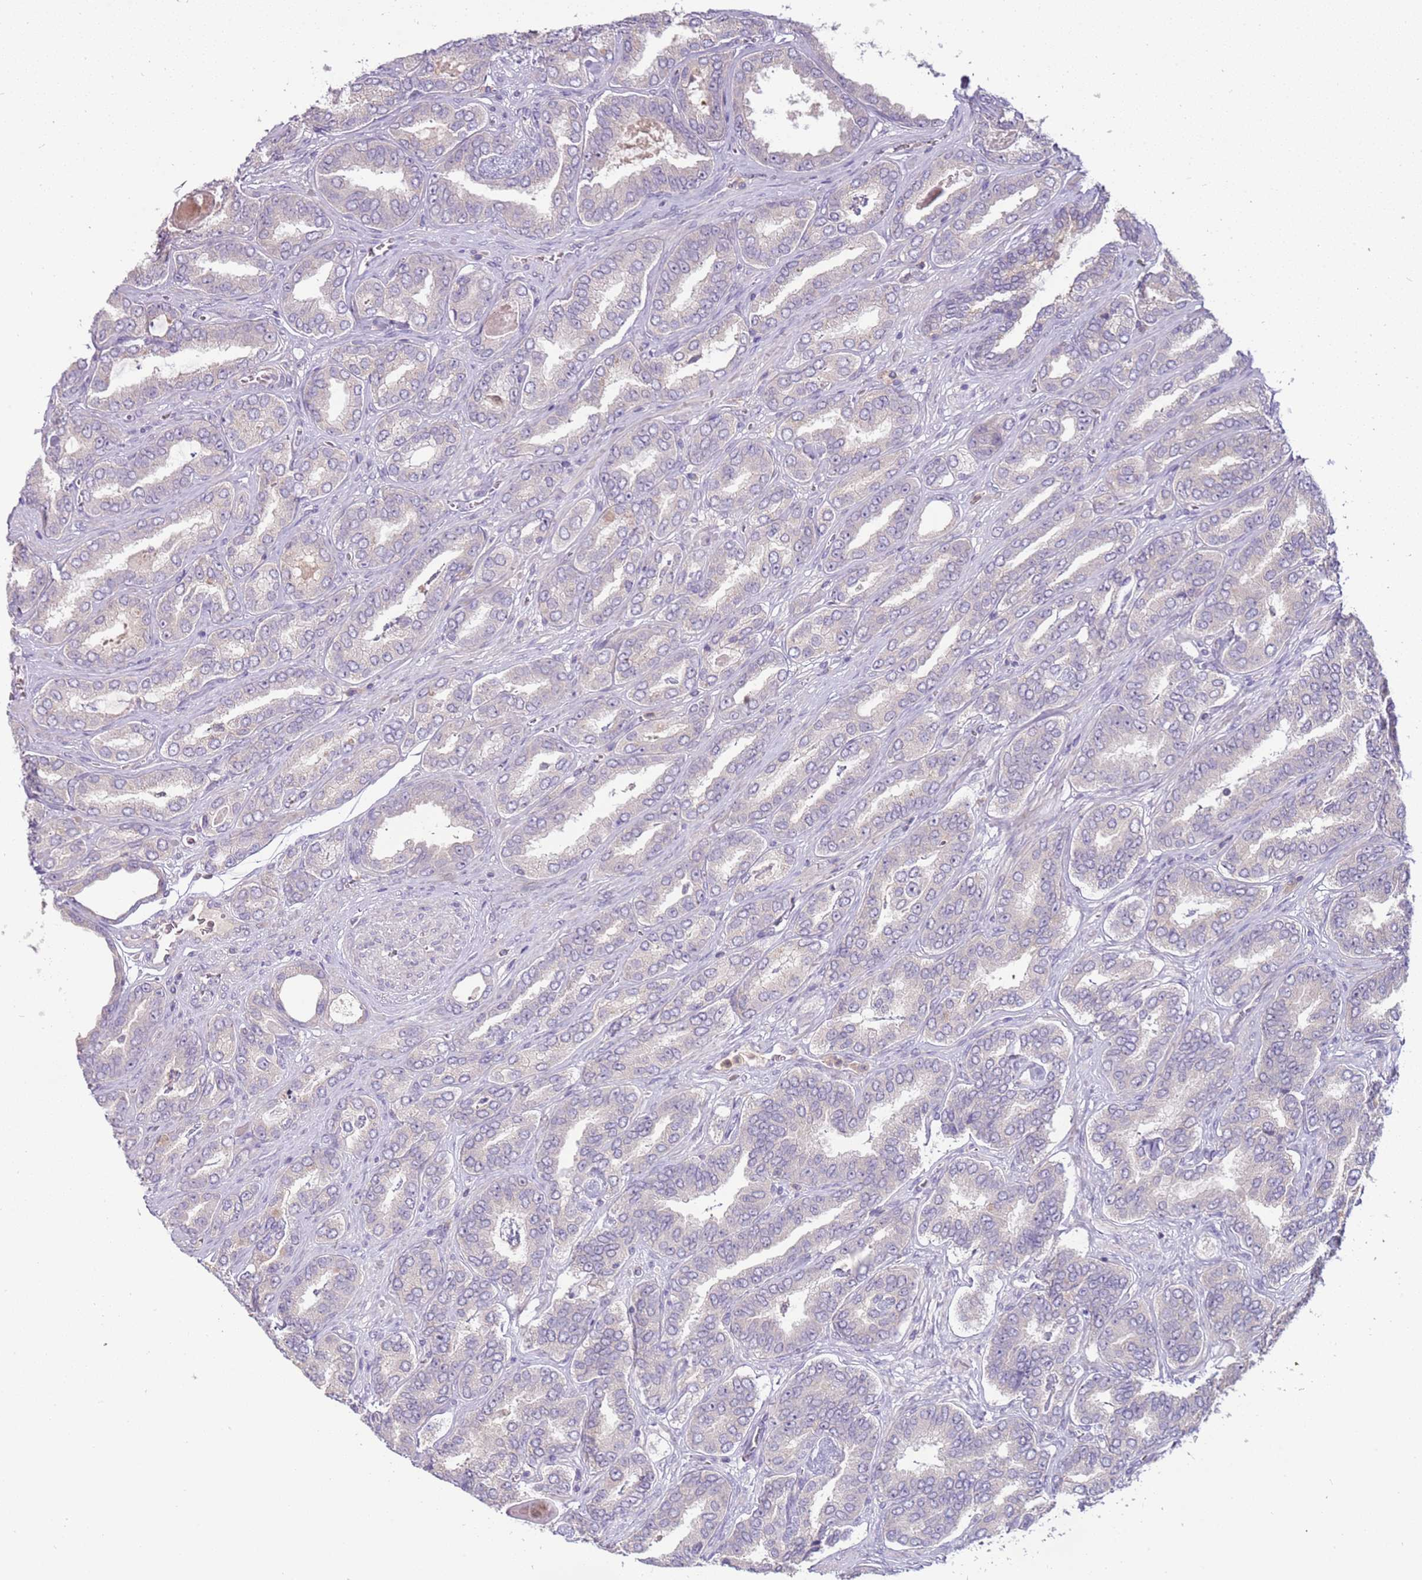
{"staining": {"intensity": "negative", "quantity": "none", "location": "none"}, "tissue": "prostate cancer", "cell_type": "Tumor cells", "image_type": "cancer", "snomed": [{"axis": "morphology", "description": "Adenocarcinoma, High grade"}, {"axis": "topography", "description": "Prostate"}], "caption": "High-grade adenocarcinoma (prostate) stained for a protein using IHC reveals no expression tumor cells.", "gene": "ARHGAP5", "patient": {"sex": "male", "age": 72}}